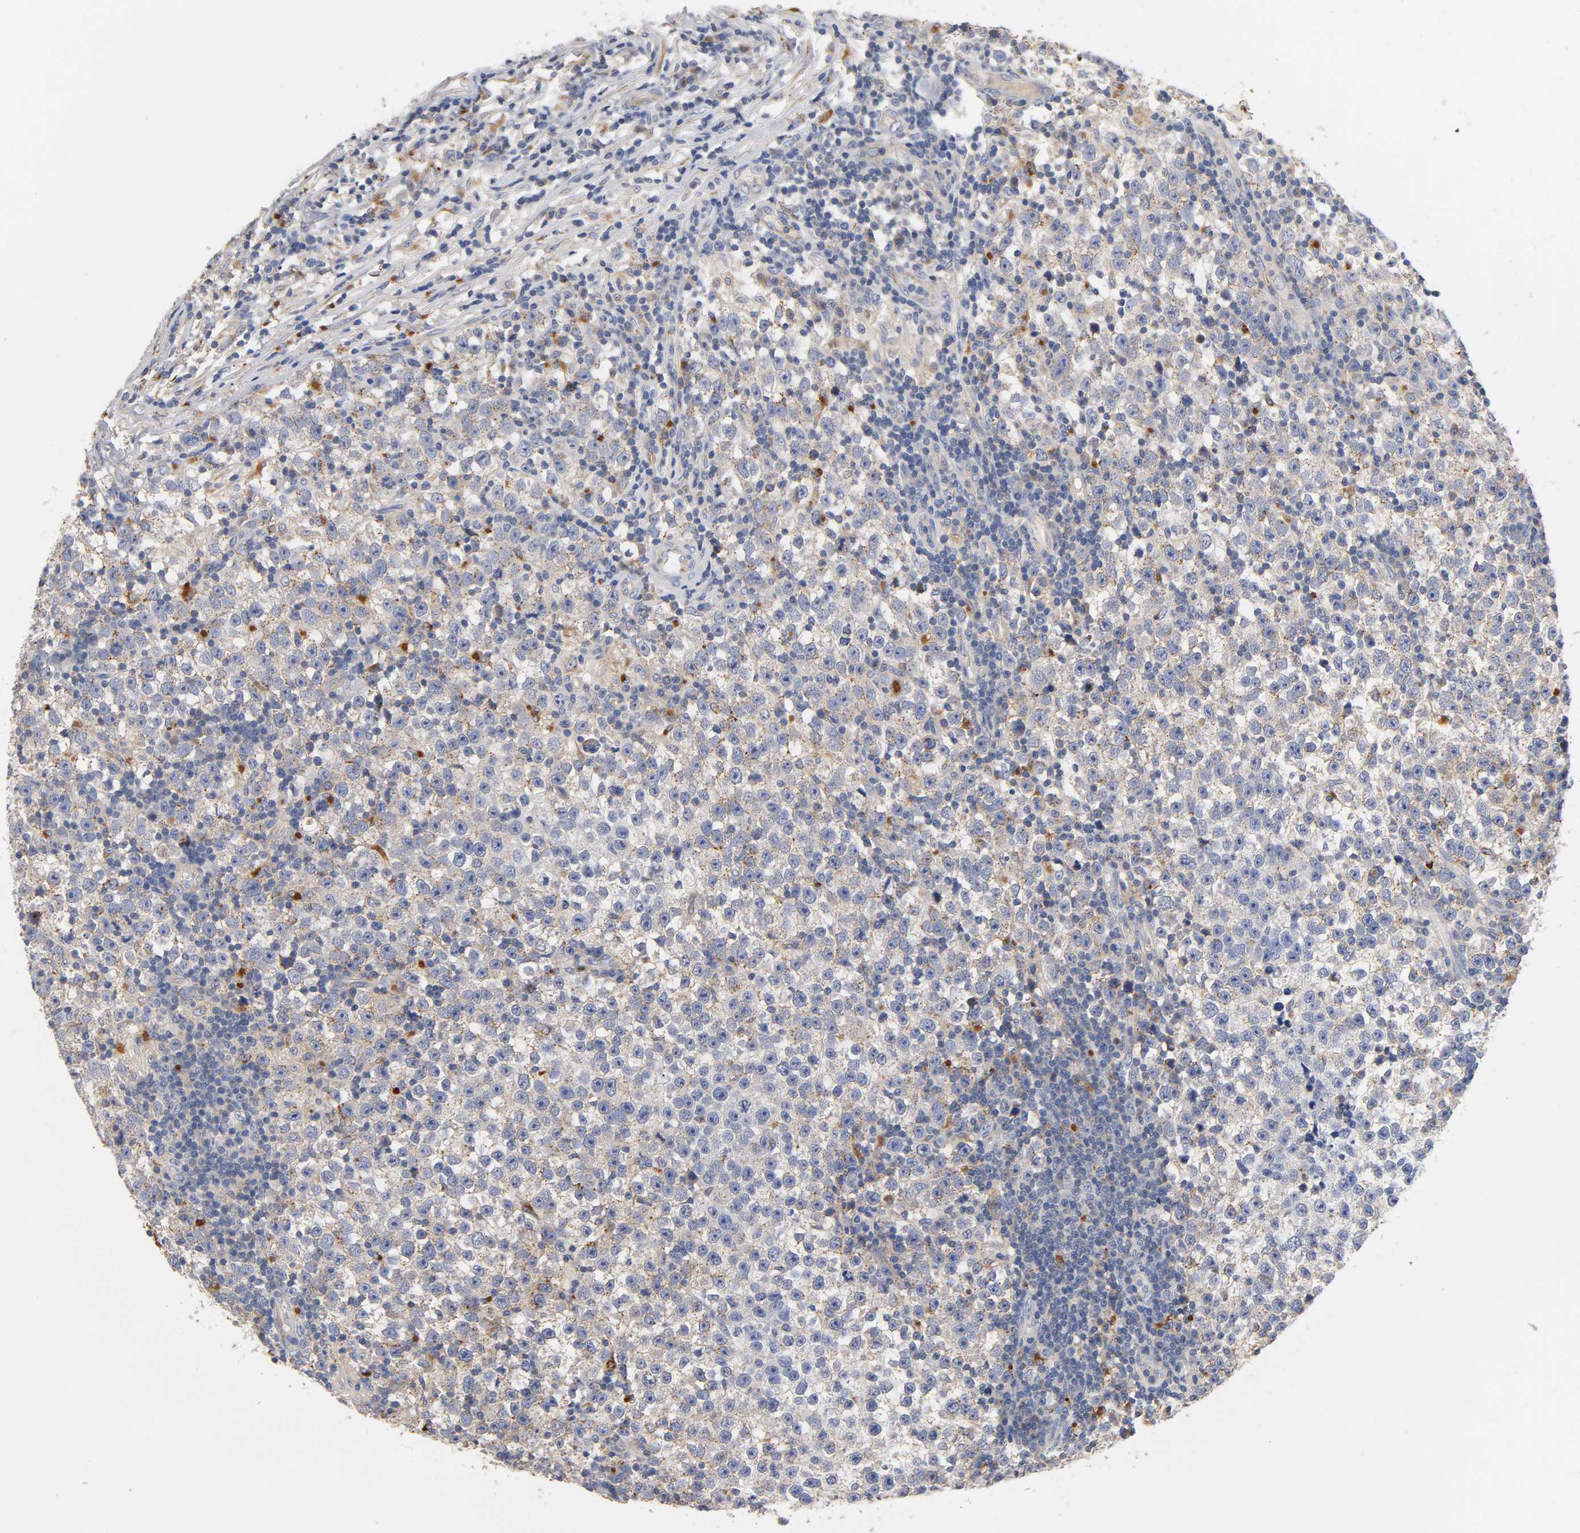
{"staining": {"intensity": "moderate", "quantity": "<25%", "location": "cytoplasmic/membranous"}, "tissue": "testis cancer", "cell_type": "Tumor cells", "image_type": "cancer", "snomed": [{"axis": "morphology", "description": "Seminoma, NOS"}, {"axis": "topography", "description": "Testis"}], "caption": "Immunohistochemical staining of testis cancer displays low levels of moderate cytoplasmic/membranous positivity in about <25% of tumor cells.", "gene": "SEMA5A", "patient": {"sex": "male", "age": 43}}